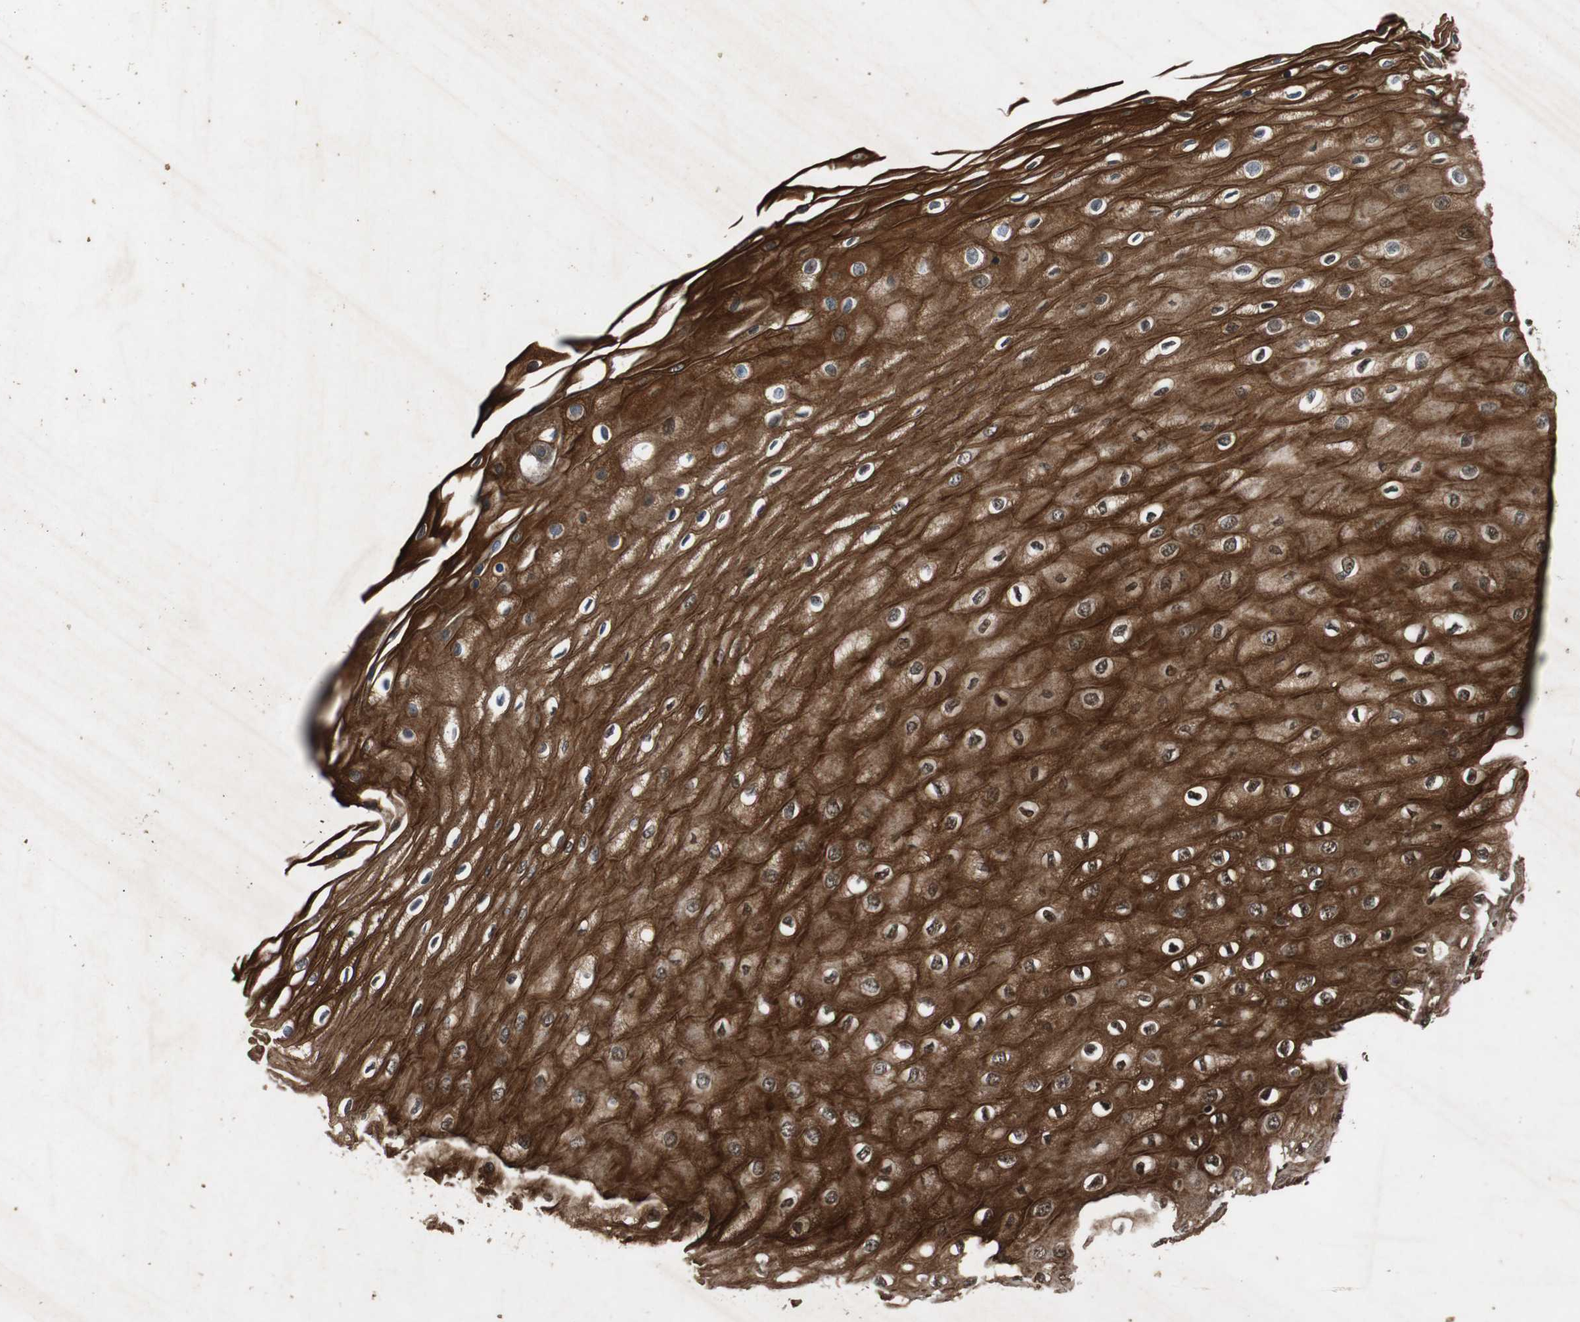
{"staining": {"intensity": "strong", "quantity": ">75%", "location": "cytoplasmic/membranous,nuclear"}, "tissue": "esophagus", "cell_type": "Squamous epithelial cells", "image_type": "normal", "snomed": [{"axis": "morphology", "description": "Normal tissue, NOS"}, {"axis": "morphology", "description": "Squamous cell carcinoma, NOS"}, {"axis": "topography", "description": "Esophagus"}], "caption": "High-power microscopy captured an immunohistochemistry histopathology image of unremarkable esophagus, revealing strong cytoplasmic/membranous,nuclear staining in about >75% of squamous epithelial cells.", "gene": "TAF5", "patient": {"sex": "male", "age": 65}}